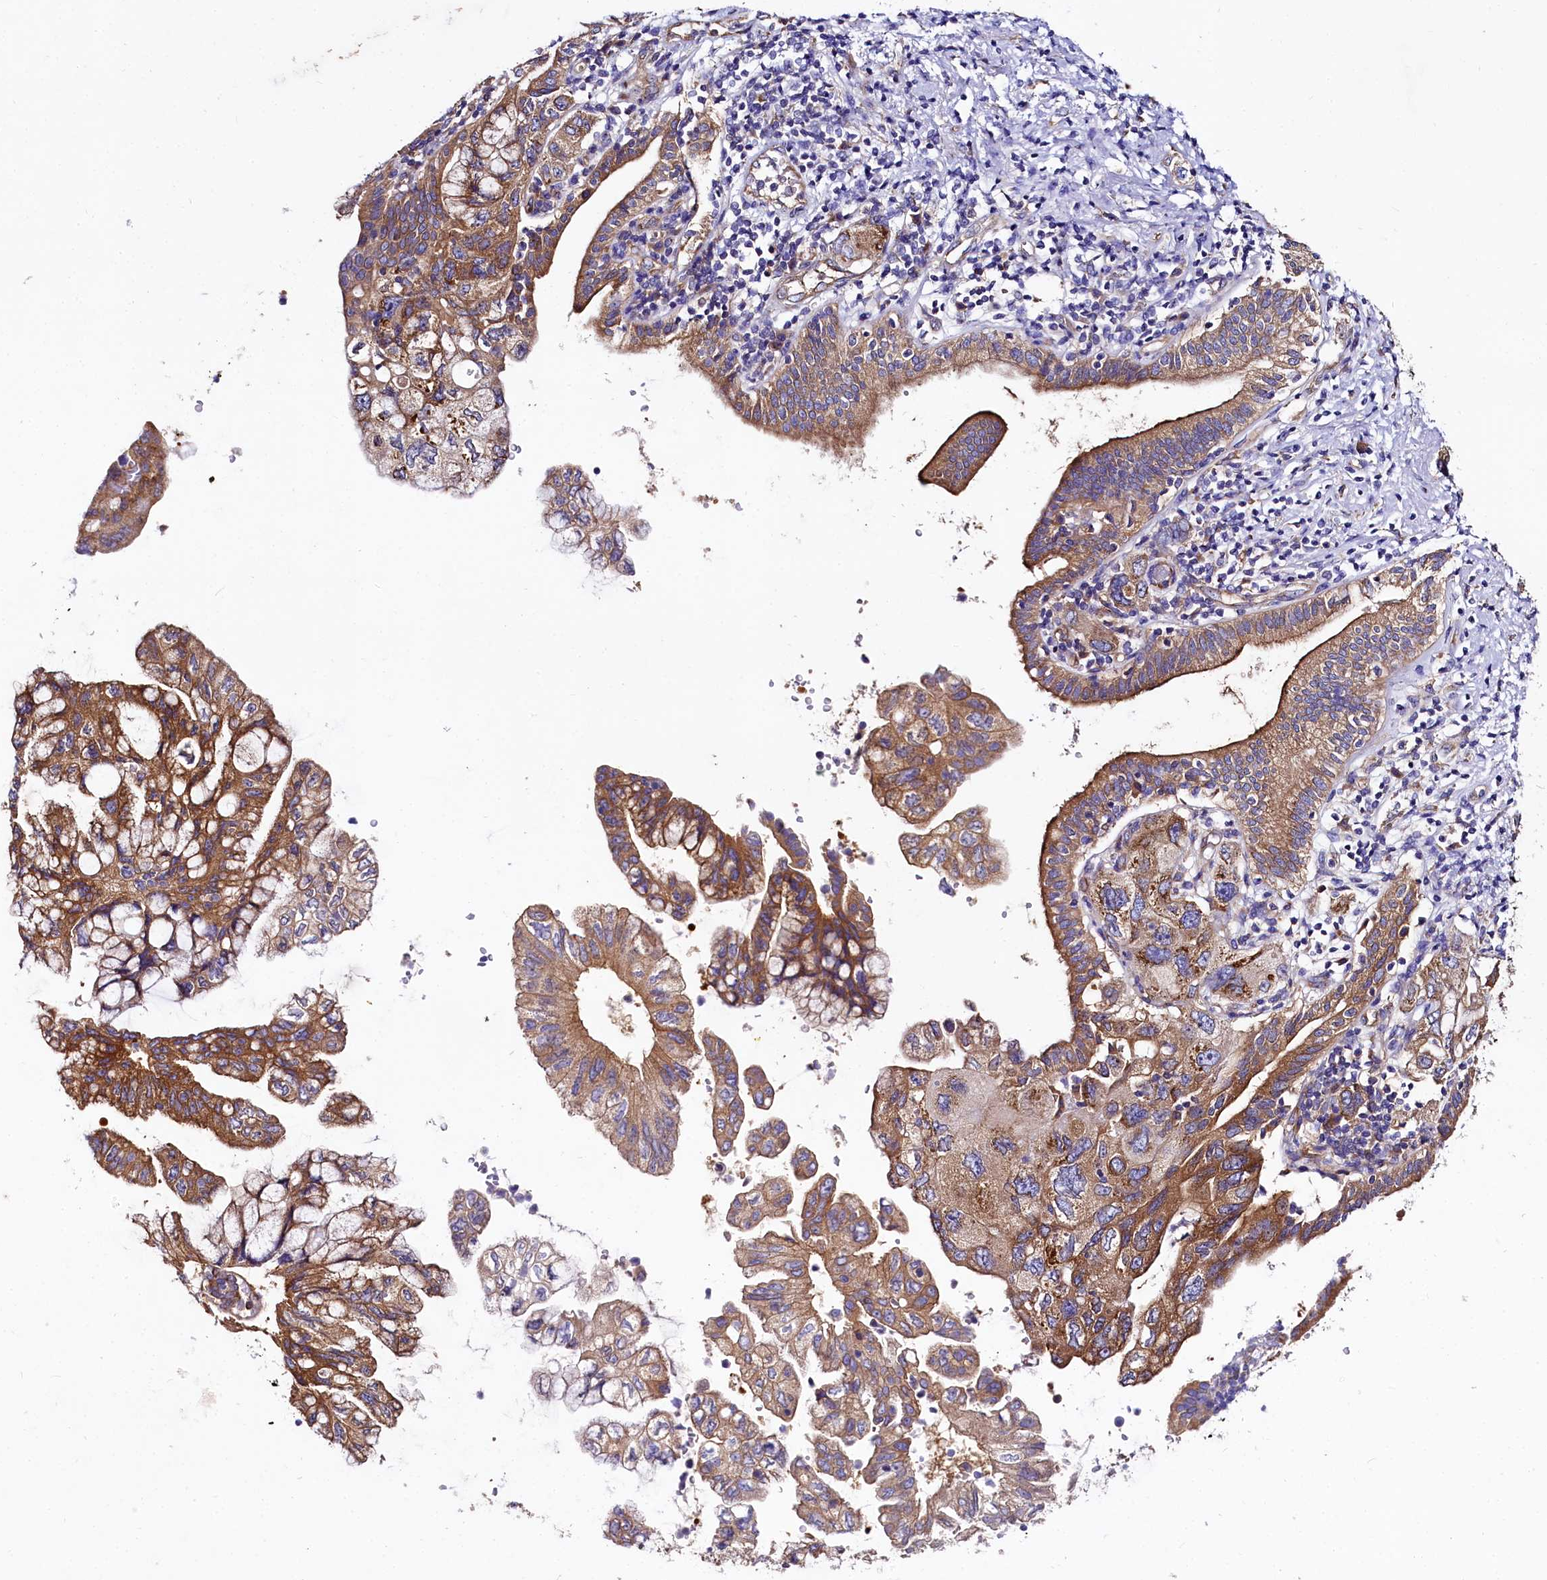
{"staining": {"intensity": "moderate", "quantity": ">75%", "location": "cytoplasmic/membranous"}, "tissue": "pancreatic cancer", "cell_type": "Tumor cells", "image_type": "cancer", "snomed": [{"axis": "morphology", "description": "Adenocarcinoma, NOS"}, {"axis": "topography", "description": "Pancreas"}], "caption": "A medium amount of moderate cytoplasmic/membranous expression is seen in about >75% of tumor cells in pancreatic cancer tissue. The protein is stained brown, and the nuclei are stained in blue (DAB IHC with brightfield microscopy, high magnification).", "gene": "QARS1", "patient": {"sex": "female", "age": 73}}